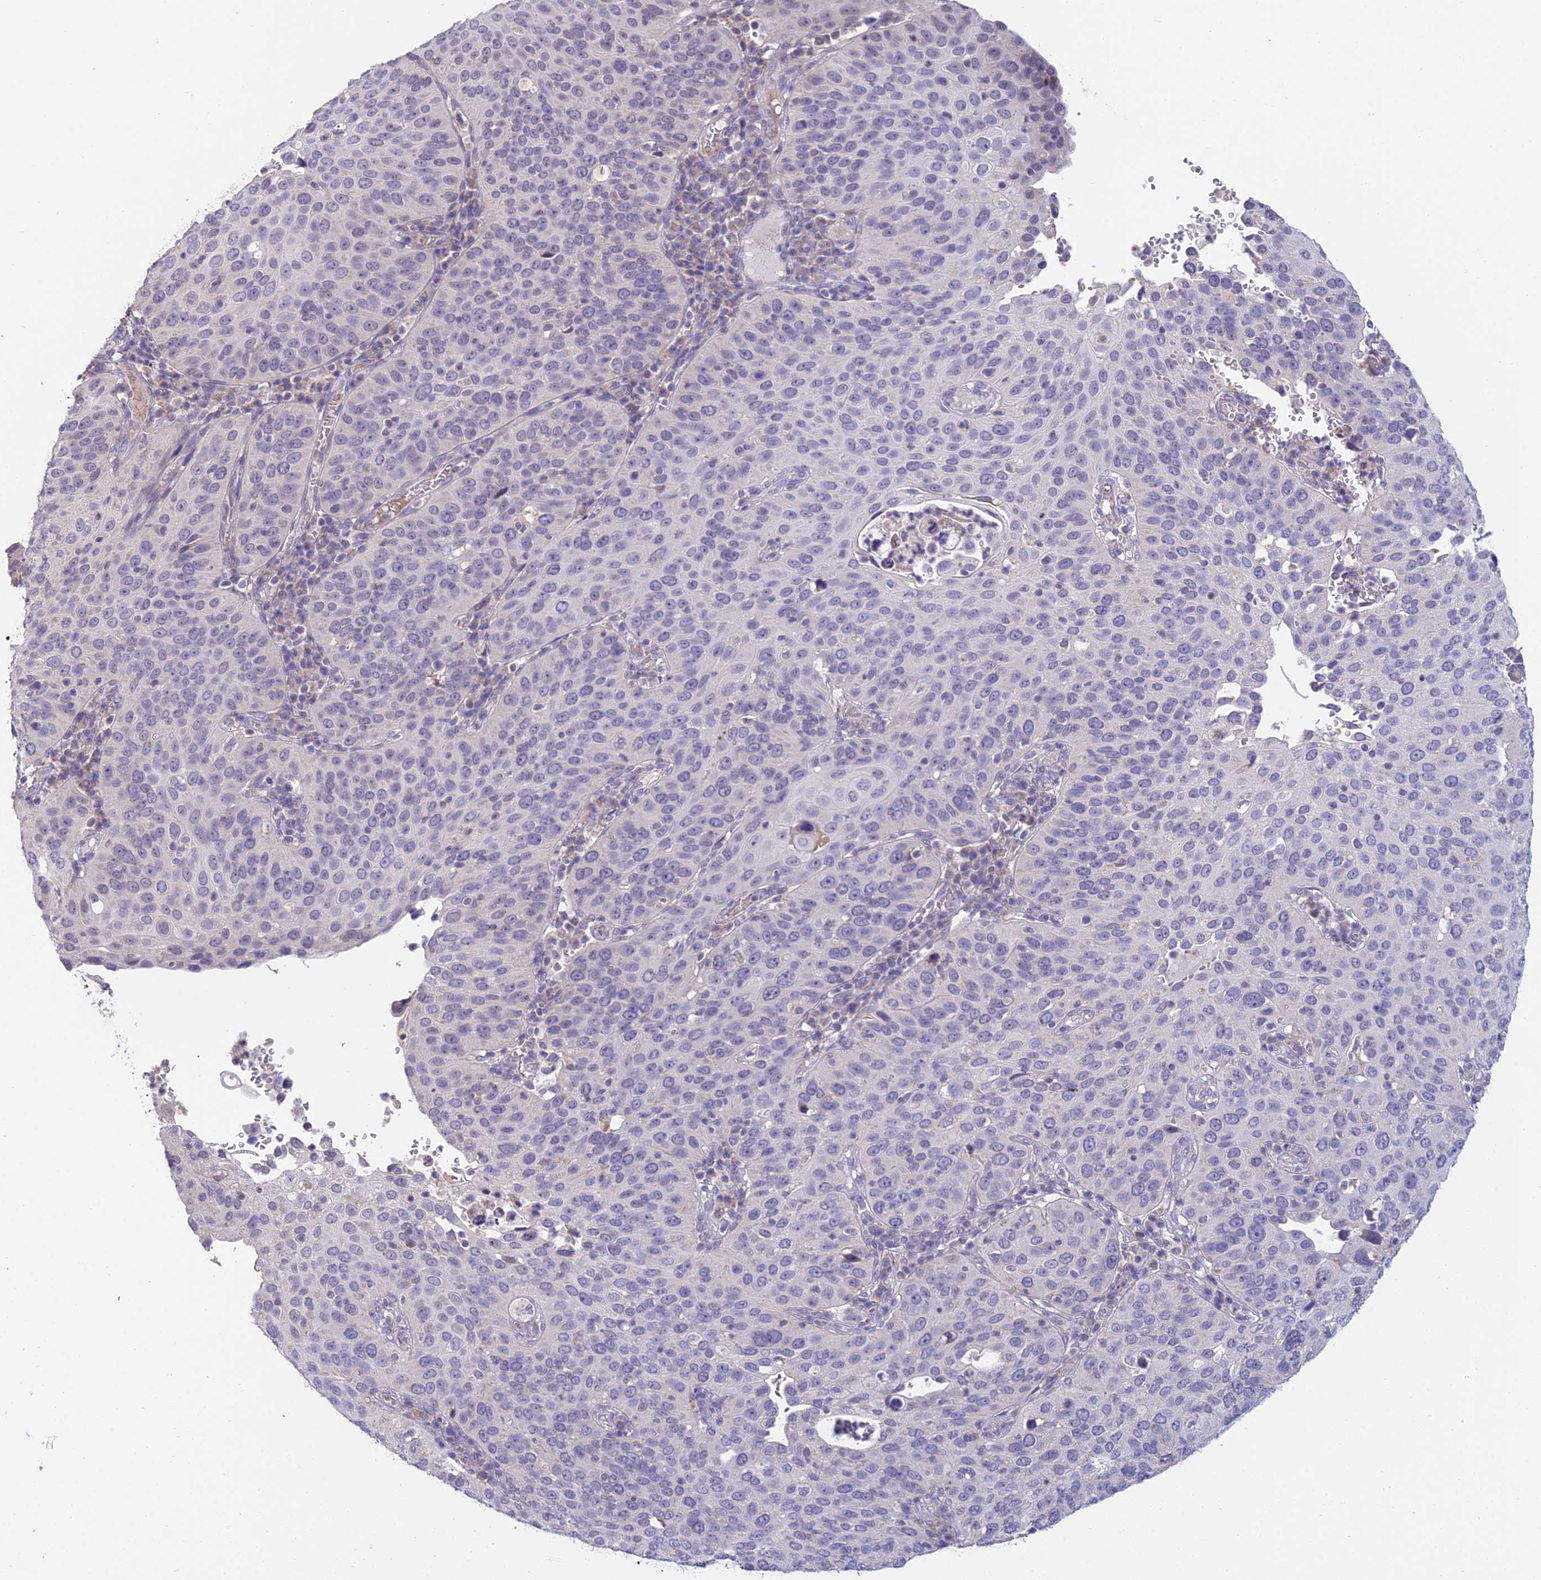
{"staining": {"intensity": "negative", "quantity": "none", "location": "none"}, "tissue": "cervical cancer", "cell_type": "Tumor cells", "image_type": "cancer", "snomed": [{"axis": "morphology", "description": "Squamous cell carcinoma, NOS"}, {"axis": "topography", "description": "Cervix"}], "caption": "Tumor cells are negative for brown protein staining in cervical cancer.", "gene": "CFAP206", "patient": {"sex": "female", "age": 36}}